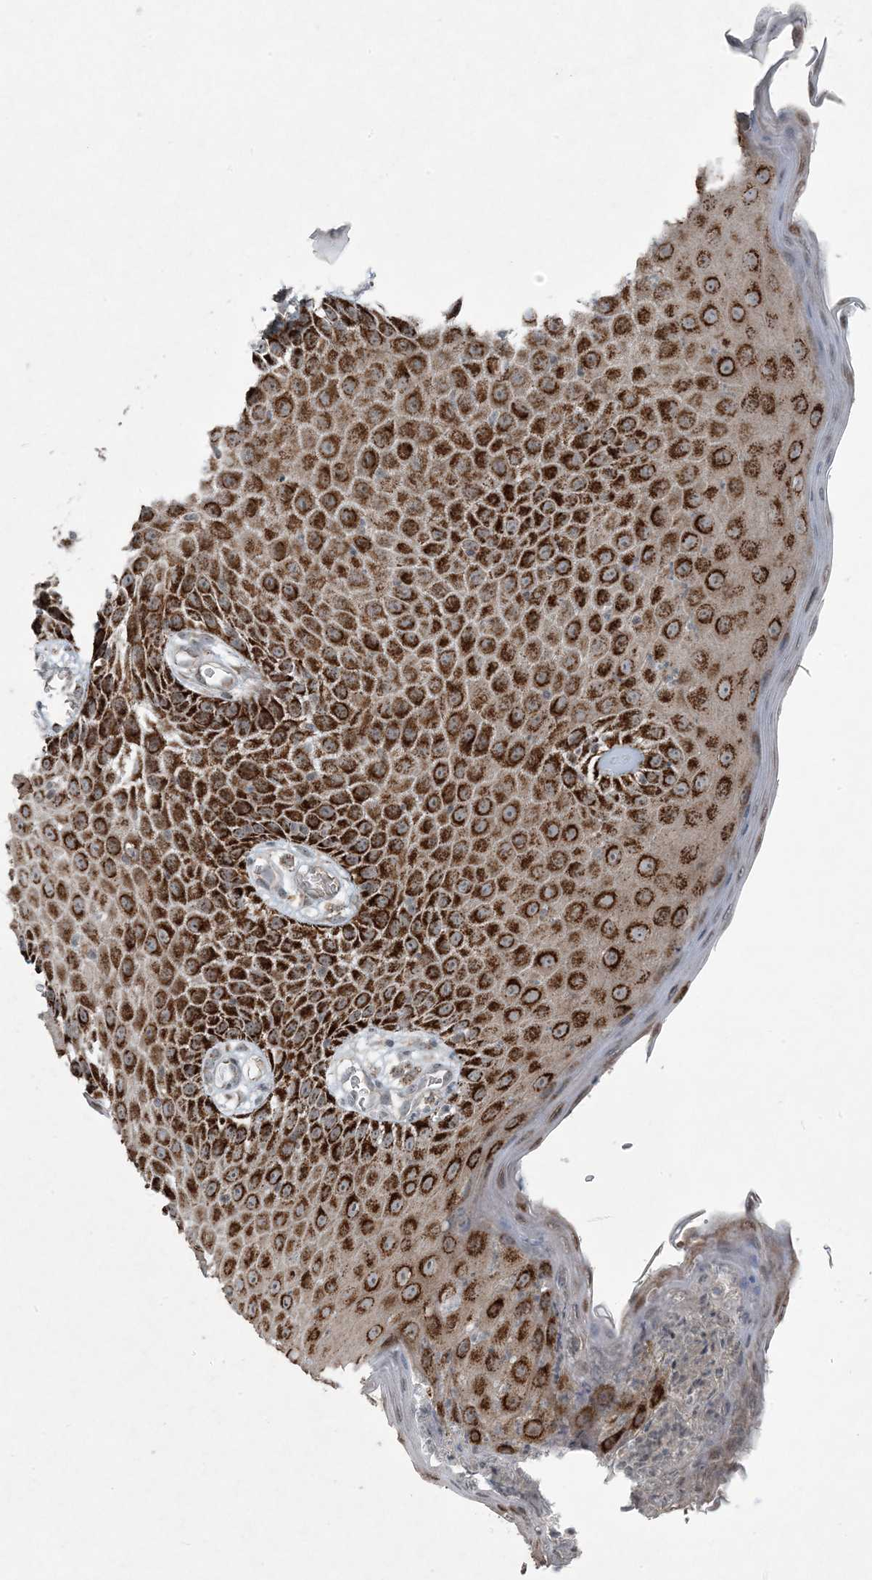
{"staining": {"intensity": "strong", "quantity": "25%-75%", "location": "cytoplasmic/membranous"}, "tissue": "skin", "cell_type": "Epidermal cells", "image_type": "normal", "snomed": [{"axis": "morphology", "description": "Normal tissue, NOS"}, {"axis": "topography", "description": "Vulva"}], "caption": "Immunohistochemical staining of unremarkable skin shows high levels of strong cytoplasmic/membranous staining in about 25%-75% of epidermal cells. (DAB IHC, brown staining for protein, blue staining for nuclei).", "gene": "PC", "patient": {"sex": "female", "age": 68}}